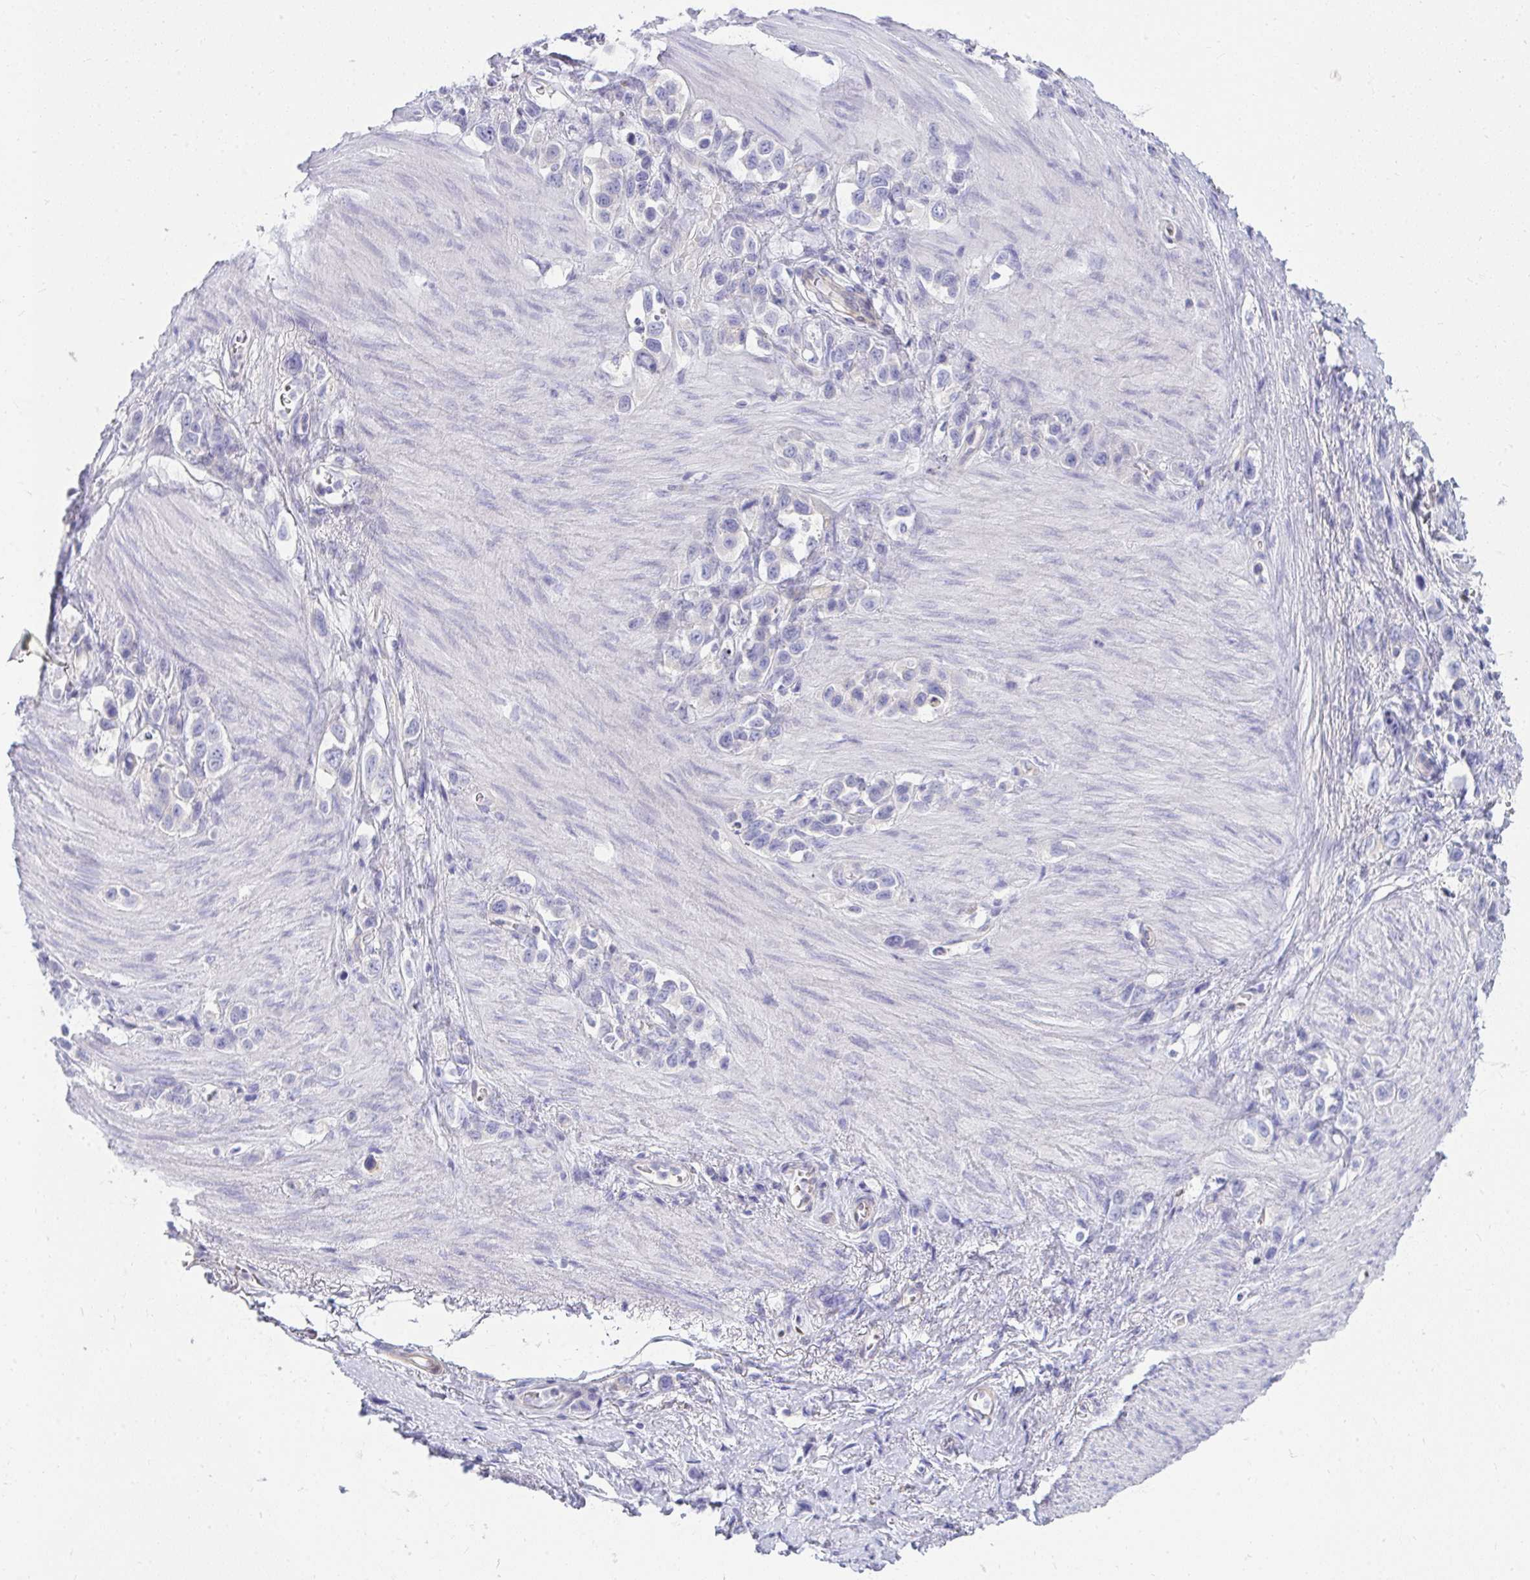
{"staining": {"intensity": "negative", "quantity": "none", "location": "none"}, "tissue": "stomach cancer", "cell_type": "Tumor cells", "image_type": "cancer", "snomed": [{"axis": "morphology", "description": "Adenocarcinoma, NOS"}, {"axis": "topography", "description": "Stomach"}], "caption": "A photomicrograph of stomach cancer stained for a protein exhibits no brown staining in tumor cells. (DAB IHC visualized using brightfield microscopy, high magnification).", "gene": "LRRC36", "patient": {"sex": "female", "age": 65}}